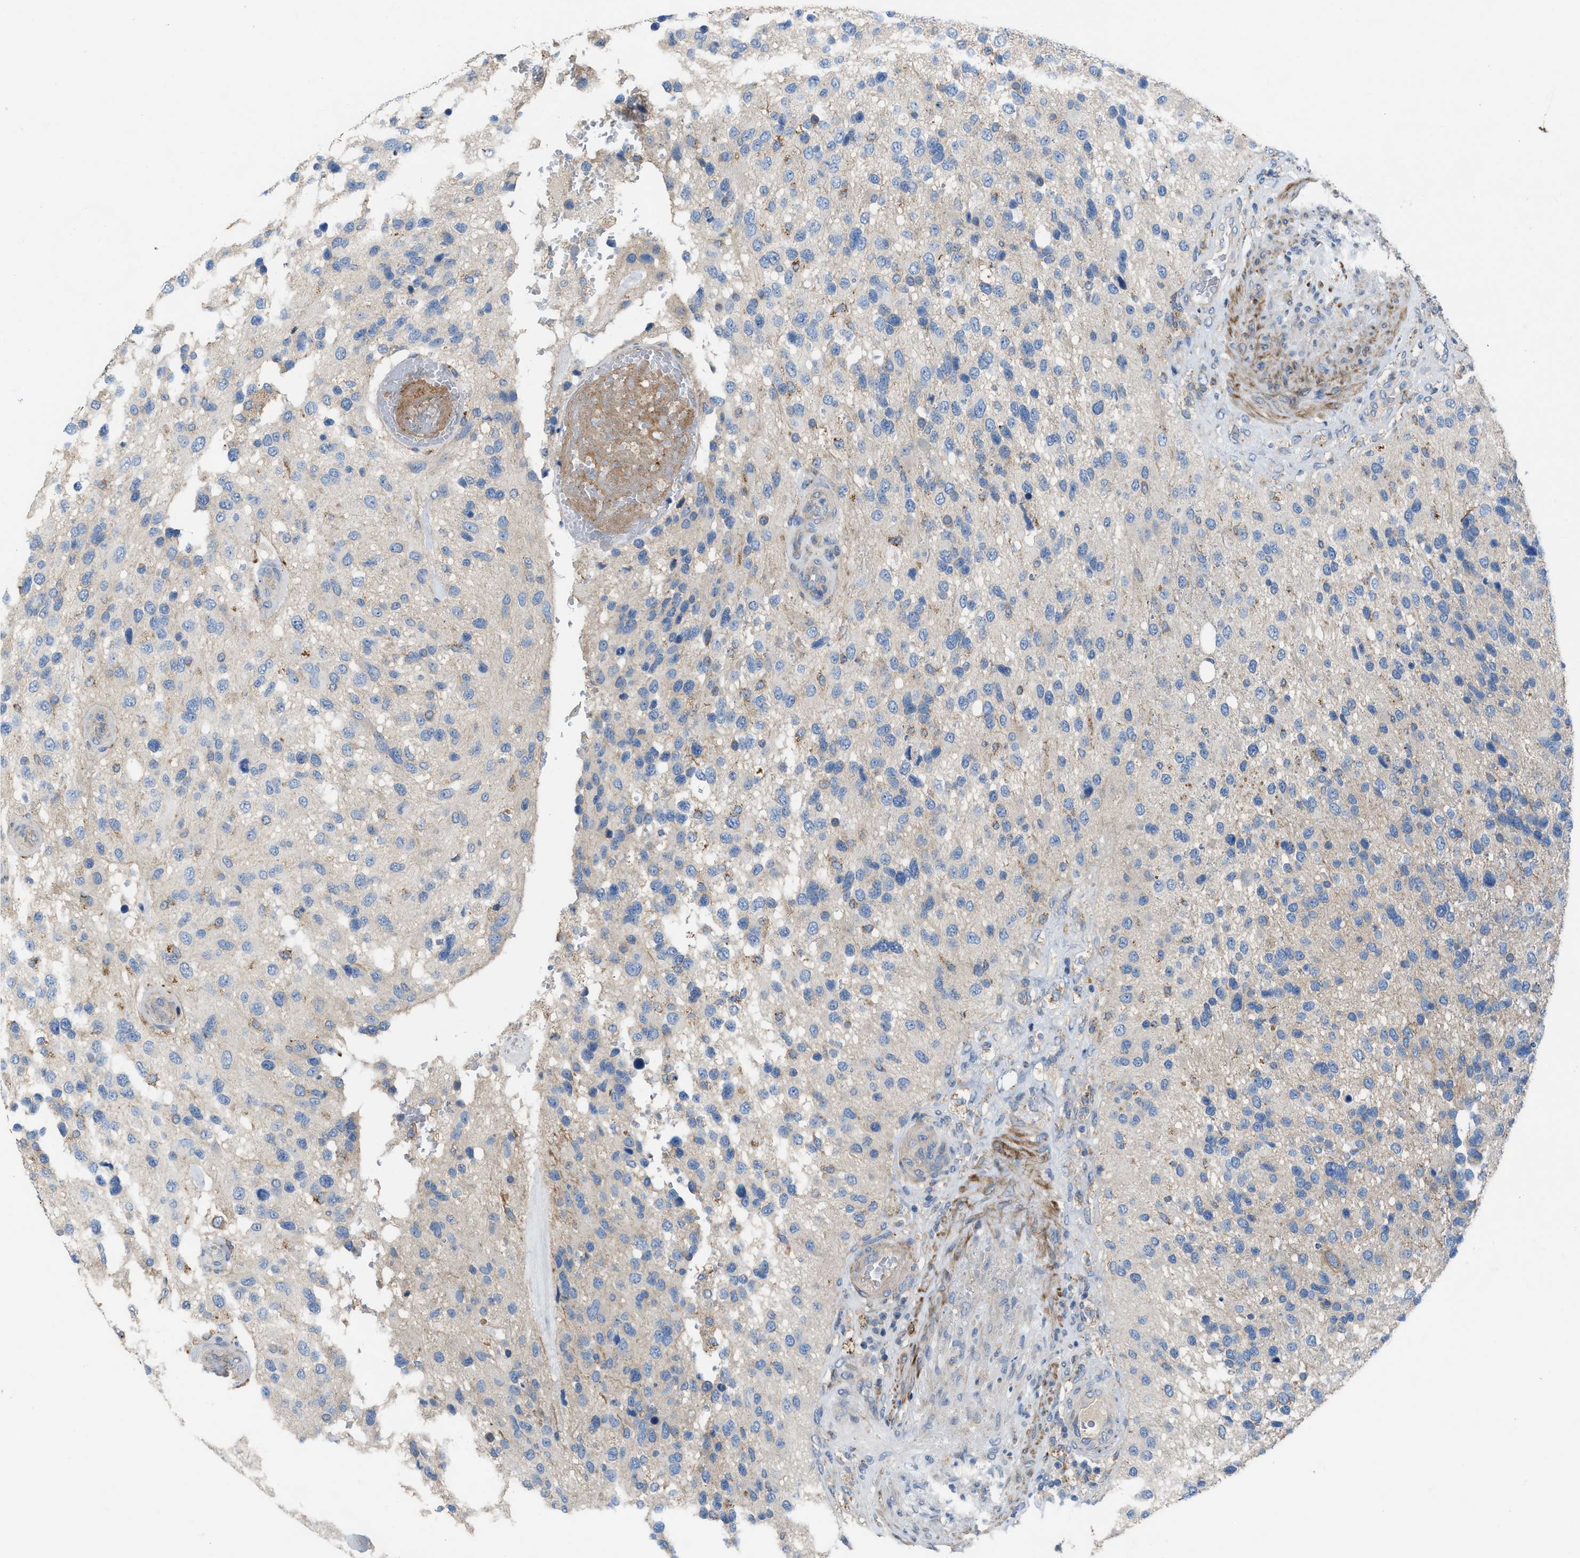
{"staining": {"intensity": "negative", "quantity": "none", "location": "none"}, "tissue": "glioma", "cell_type": "Tumor cells", "image_type": "cancer", "snomed": [{"axis": "morphology", "description": "Glioma, malignant, High grade"}, {"axis": "topography", "description": "Brain"}], "caption": "Tumor cells show no significant protein positivity in high-grade glioma (malignant).", "gene": "AOAH", "patient": {"sex": "female", "age": 58}}